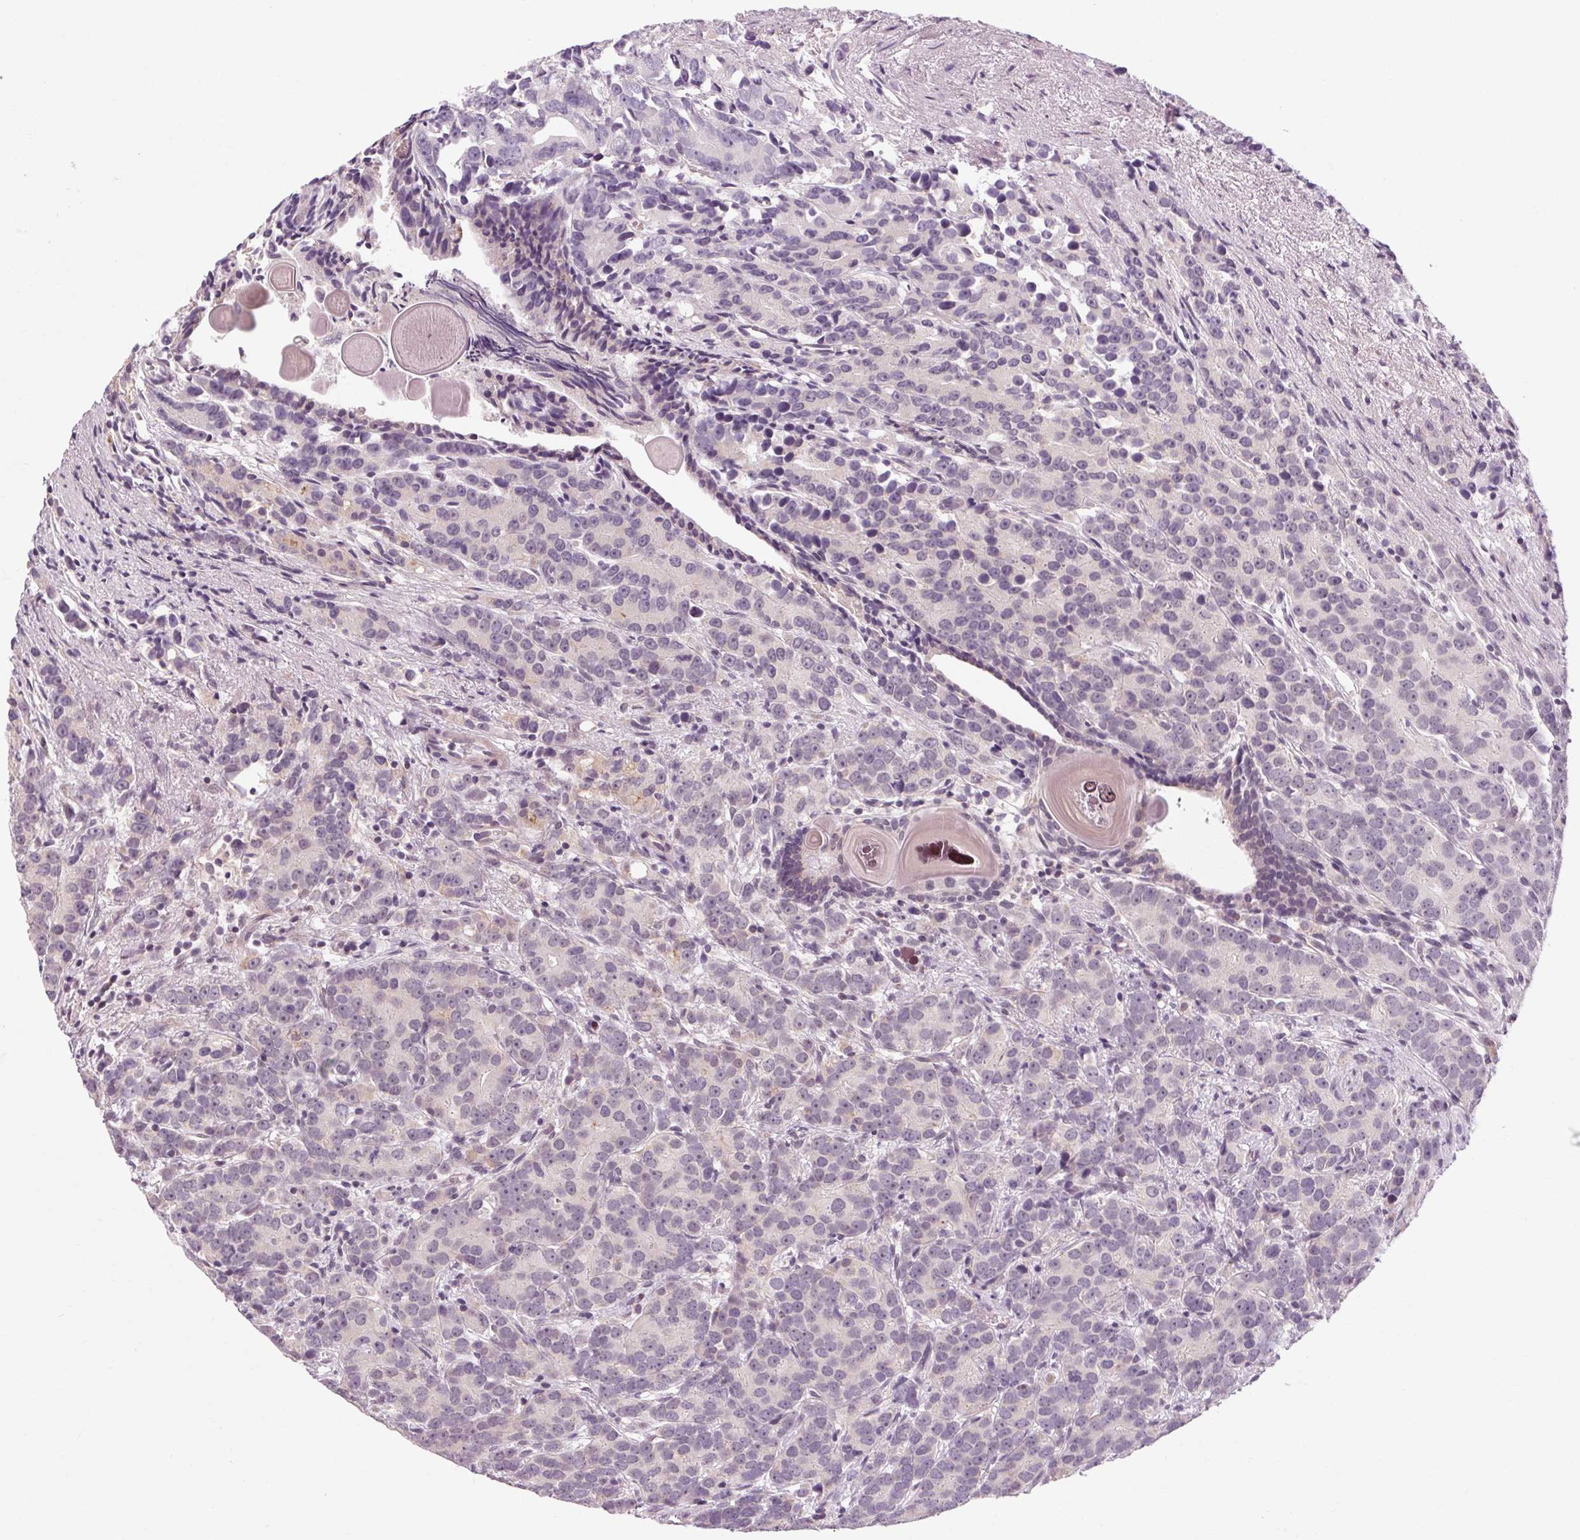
{"staining": {"intensity": "negative", "quantity": "none", "location": "none"}, "tissue": "prostate cancer", "cell_type": "Tumor cells", "image_type": "cancer", "snomed": [{"axis": "morphology", "description": "Adenocarcinoma, High grade"}, {"axis": "topography", "description": "Prostate"}], "caption": "Immunohistochemical staining of high-grade adenocarcinoma (prostate) demonstrates no significant expression in tumor cells.", "gene": "KLHL40", "patient": {"sex": "male", "age": 90}}